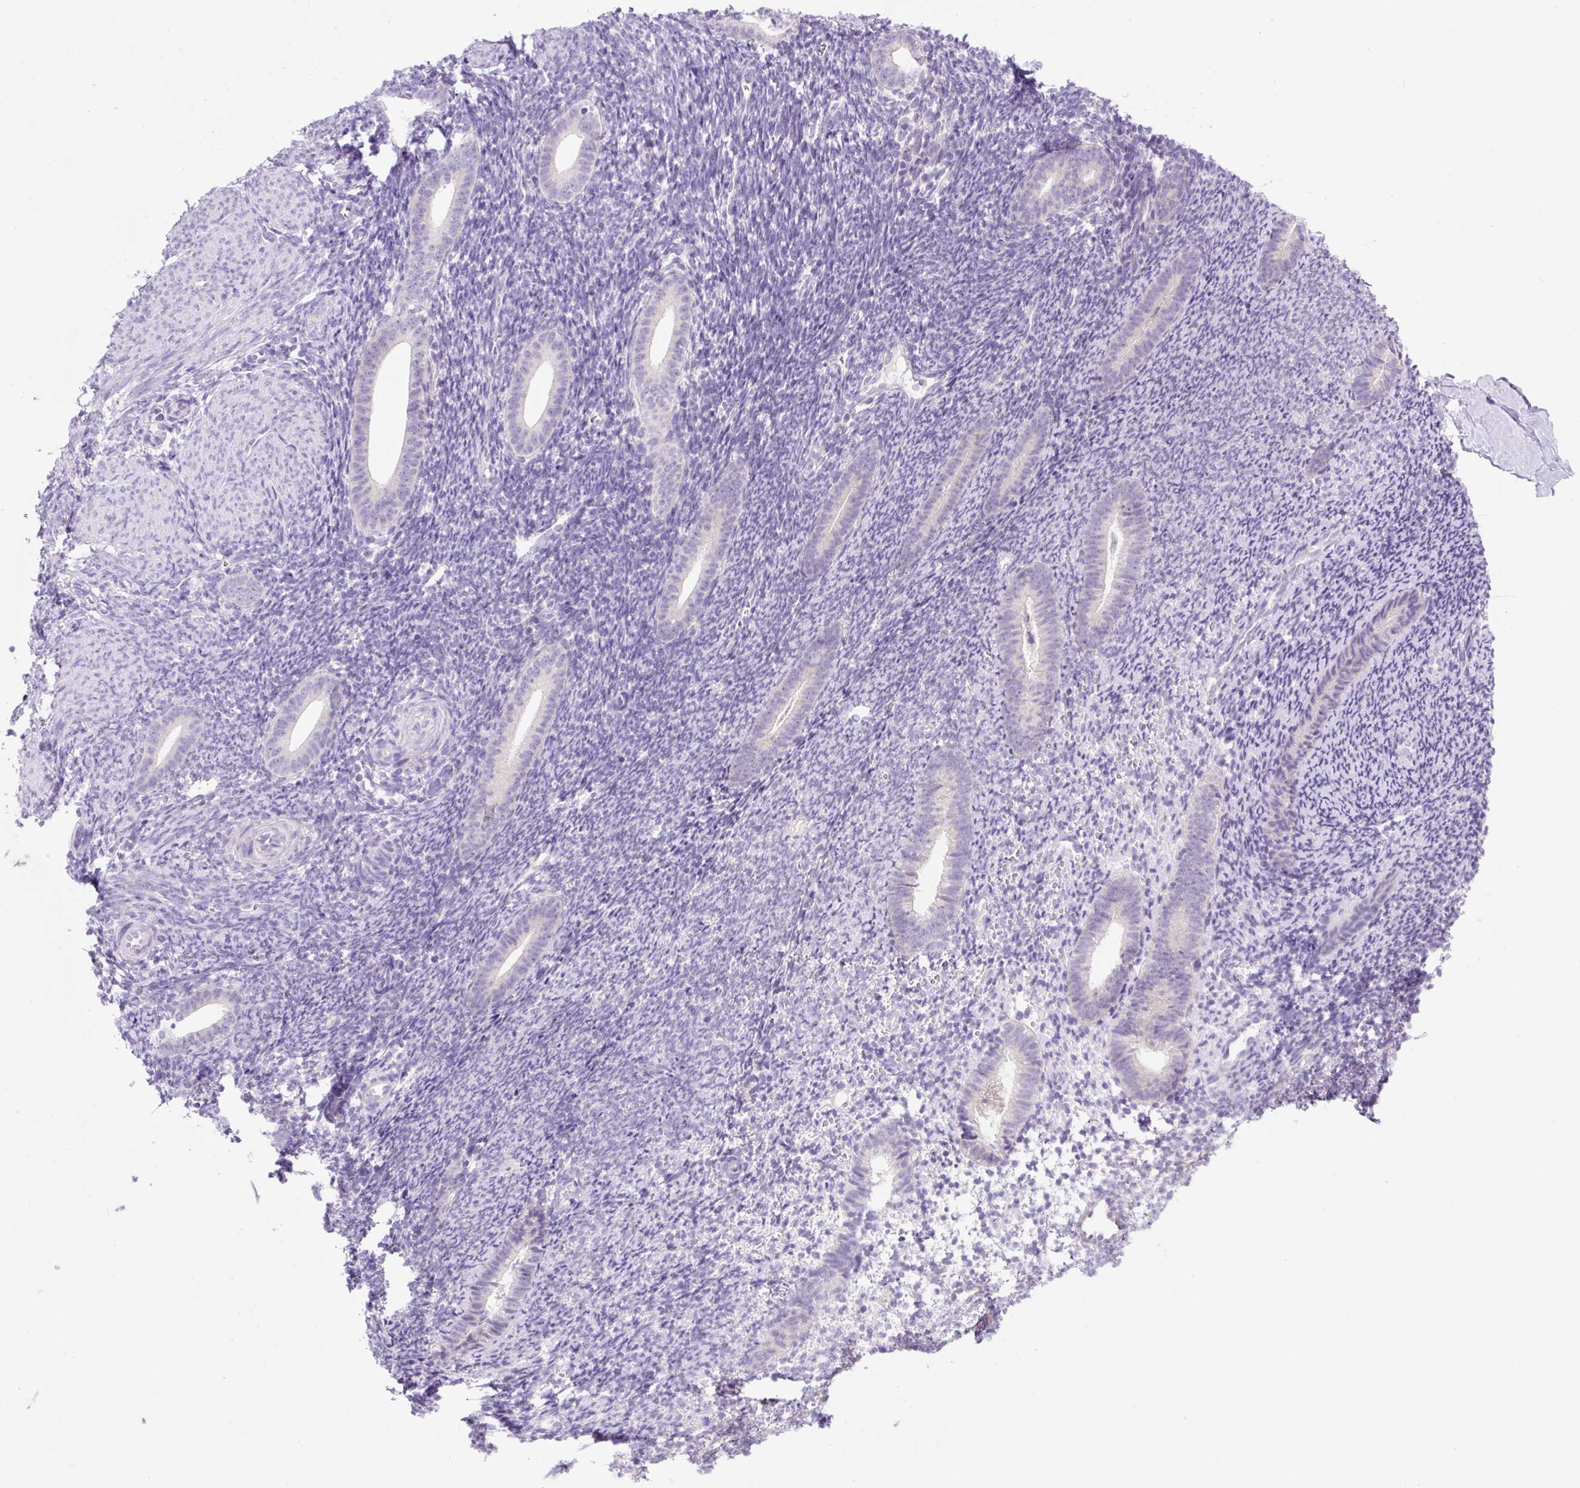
{"staining": {"intensity": "negative", "quantity": "none", "location": "none"}, "tissue": "endometrium", "cell_type": "Cells in endometrial stroma", "image_type": "normal", "snomed": [{"axis": "morphology", "description": "Normal tissue, NOS"}, {"axis": "topography", "description": "Endometrium"}], "caption": "Protein analysis of benign endometrium shows no significant staining in cells in endometrial stroma. (IHC, brightfield microscopy, high magnification).", "gene": "CELF6", "patient": {"sex": "female", "age": 39}}